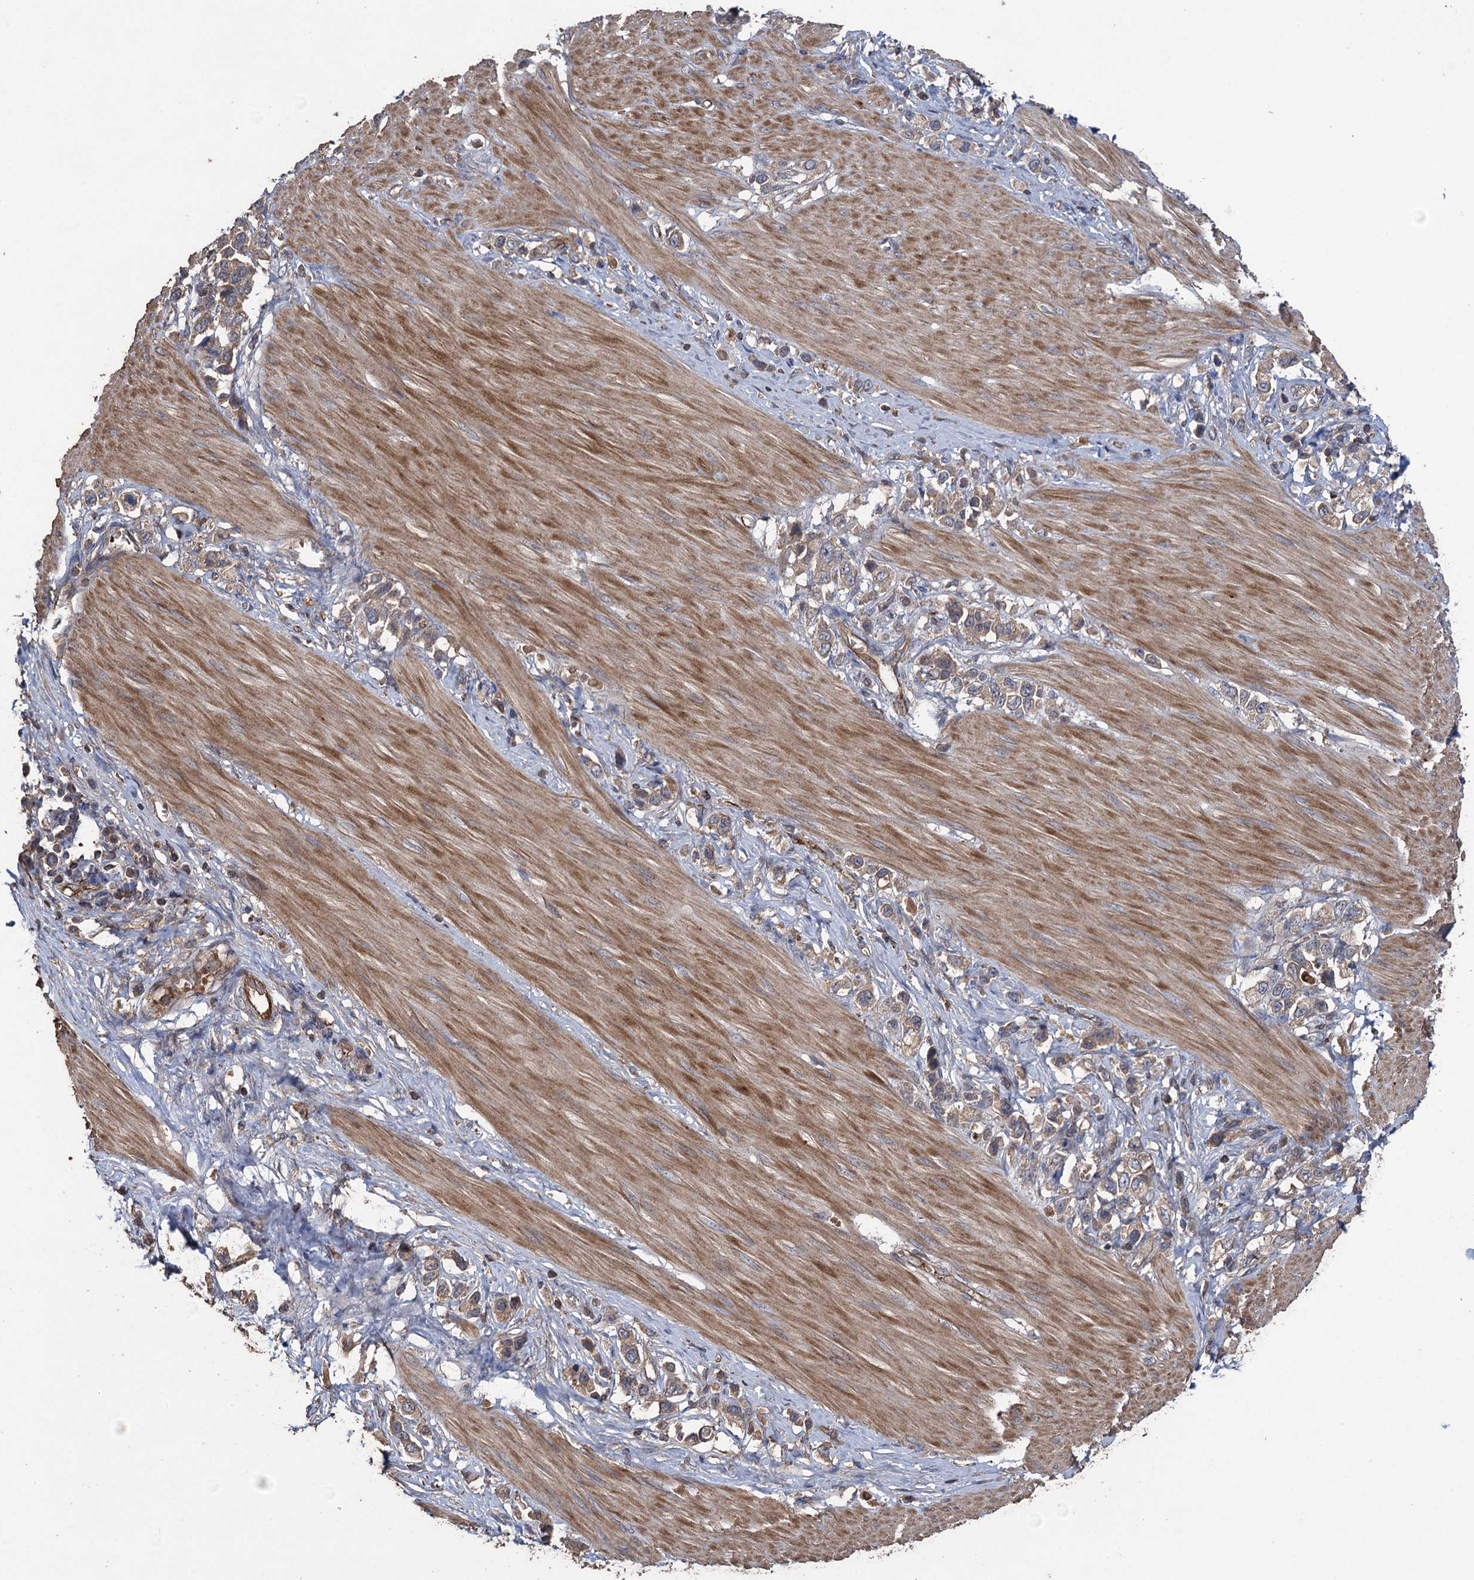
{"staining": {"intensity": "weak", "quantity": ">75%", "location": "cytoplasmic/membranous"}, "tissue": "stomach cancer", "cell_type": "Tumor cells", "image_type": "cancer", "snomed": [{"axis": "morphology", "description": "Adenocarcinoma, NOS"}, {"axis": "topography", "description": "Stomach"}], "caption": "Immunohistochemistry (IHC) micrograph of neoplastic tissue: human stomach adenocarcinoma stained using immunohistochemistry reveals low levels of weak protein expression localized specifically in the cytoplasmic/membranous of tumor cells, appearing as a cytoplasmic/membranous brown color.", "gene": "TXNDC11", "patient": {"sex": "female", "age": 65}}